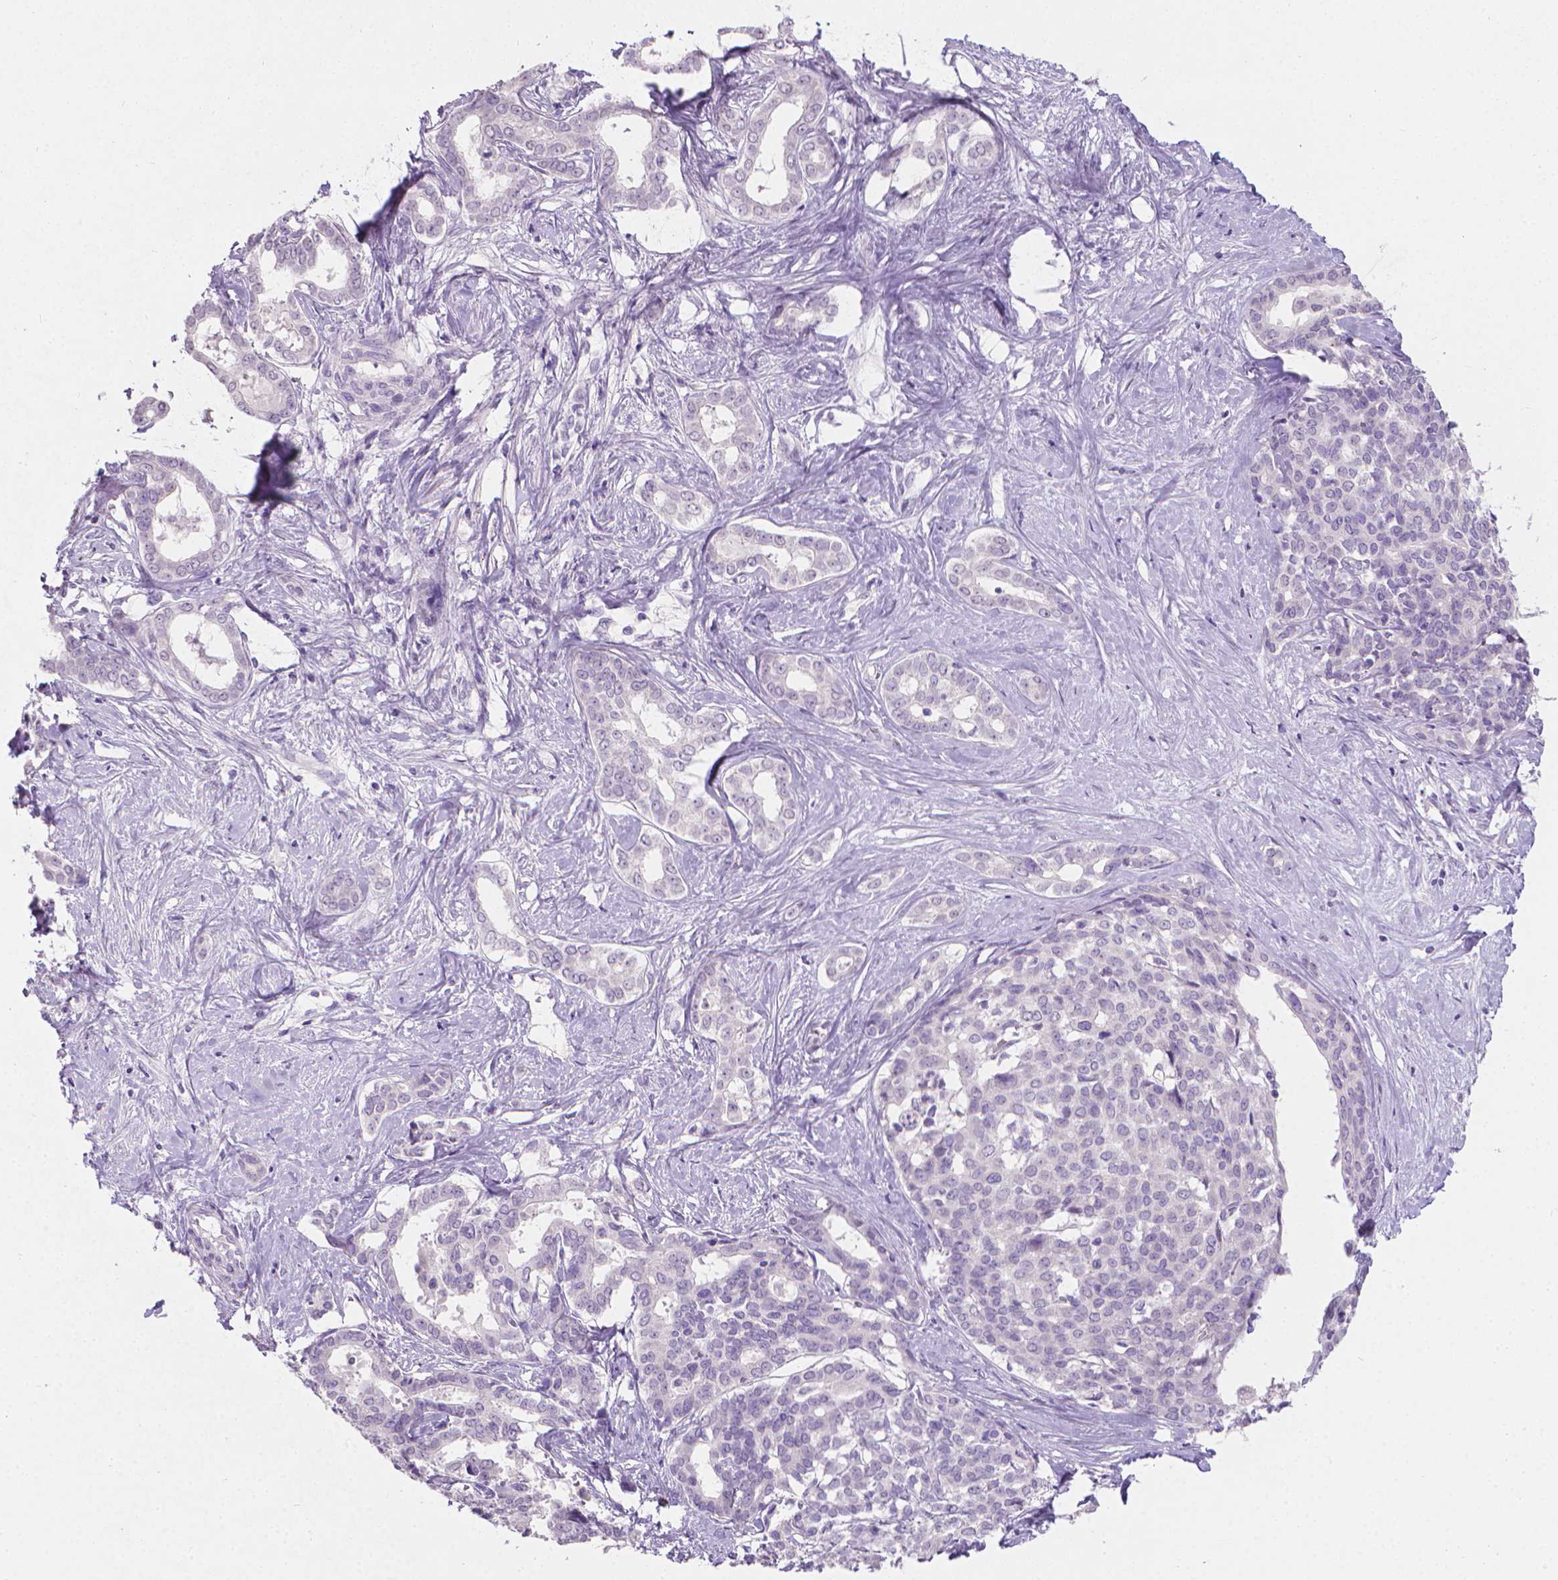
{"staining": {"intensity": "negative", "quantity": "none", "location": "none"}, "tissue": "liver cancer", "cell_type": "Tumor cells", "image_type": "cancer", "snomed": [{"axis": "morphology", "description": "Cholangiocarcinoma"}, {"axis": "topography", "description": "Liver"}], "caption": "High power microscopy micrograph of an immunohistochemistry (IHC) micrograph of liver cancer (cholangiocarcinoma), revealing no significant expression in tumor cells. The staining is performed using DAB brown chromogen with nuclei counter-stained in using hematoxylin.", "gene": "TNNI2", "patient": {"sex": "female", "age": 47}}